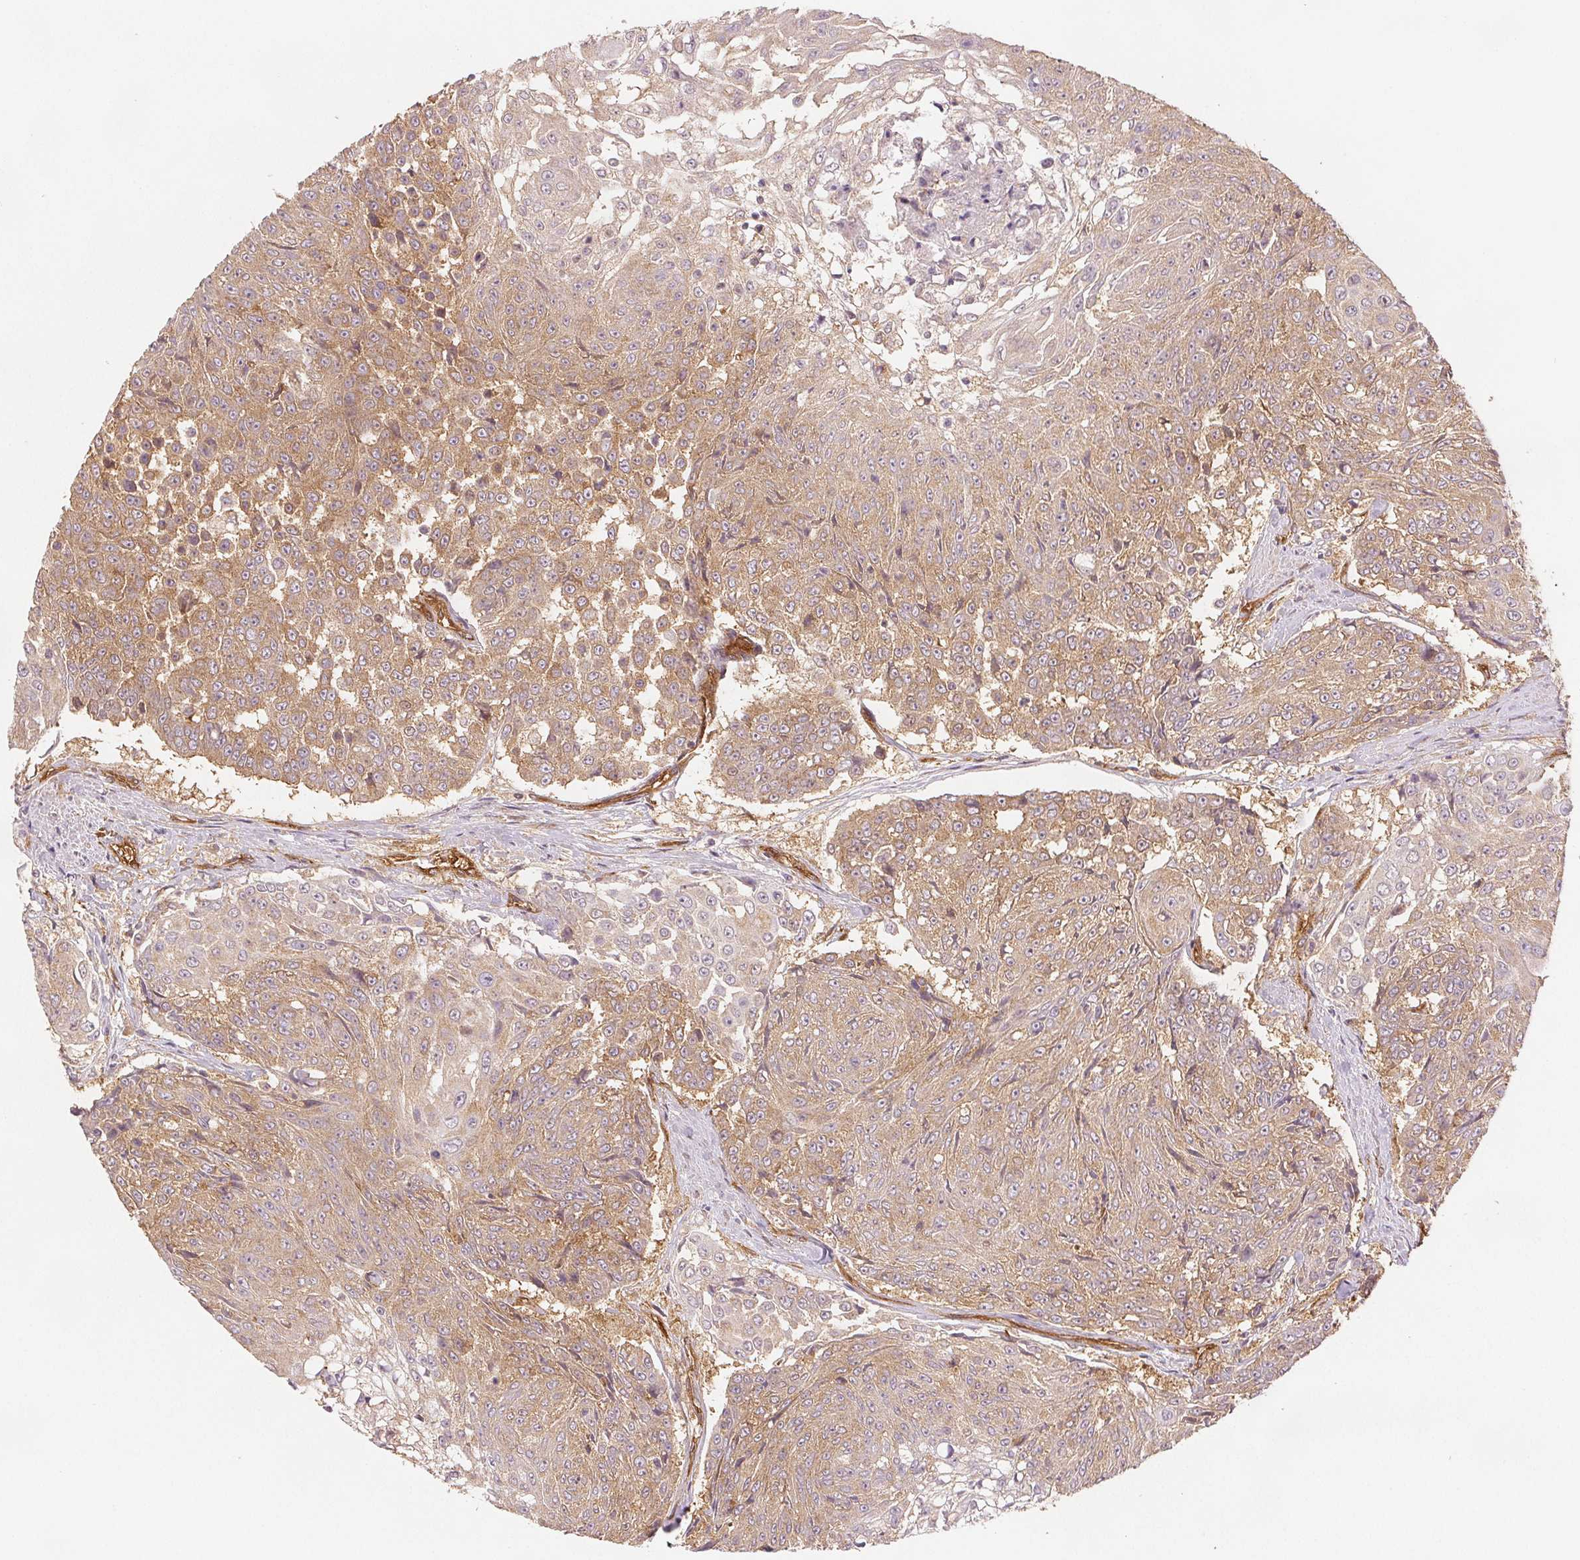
{"staining": {"intensity": "weak", "quantity": ">75%", "location": "cytoplasmic/membranous"}, "tissue": "urothelial cancer", "cell_type": "Tumor cells", "image_type": "cancer", "snomed": [{"axis": "morphology", "description": "Urothelial carcinoma, High grade"}, {"axis": "topography", "description": "Urinary bladder"}], "caption": "The photomicrograph reveals immunohistochemical staining of high-grade urothelial carcinoma. There is weak cytoplasmic/membranous positivity is appreciated in about >75% of tumor cells. (DAB = brown stain, brightfield microscopy at high magnification).", "gene": "DIAPH2", "patient": {"sex": "female", "age": 63}}